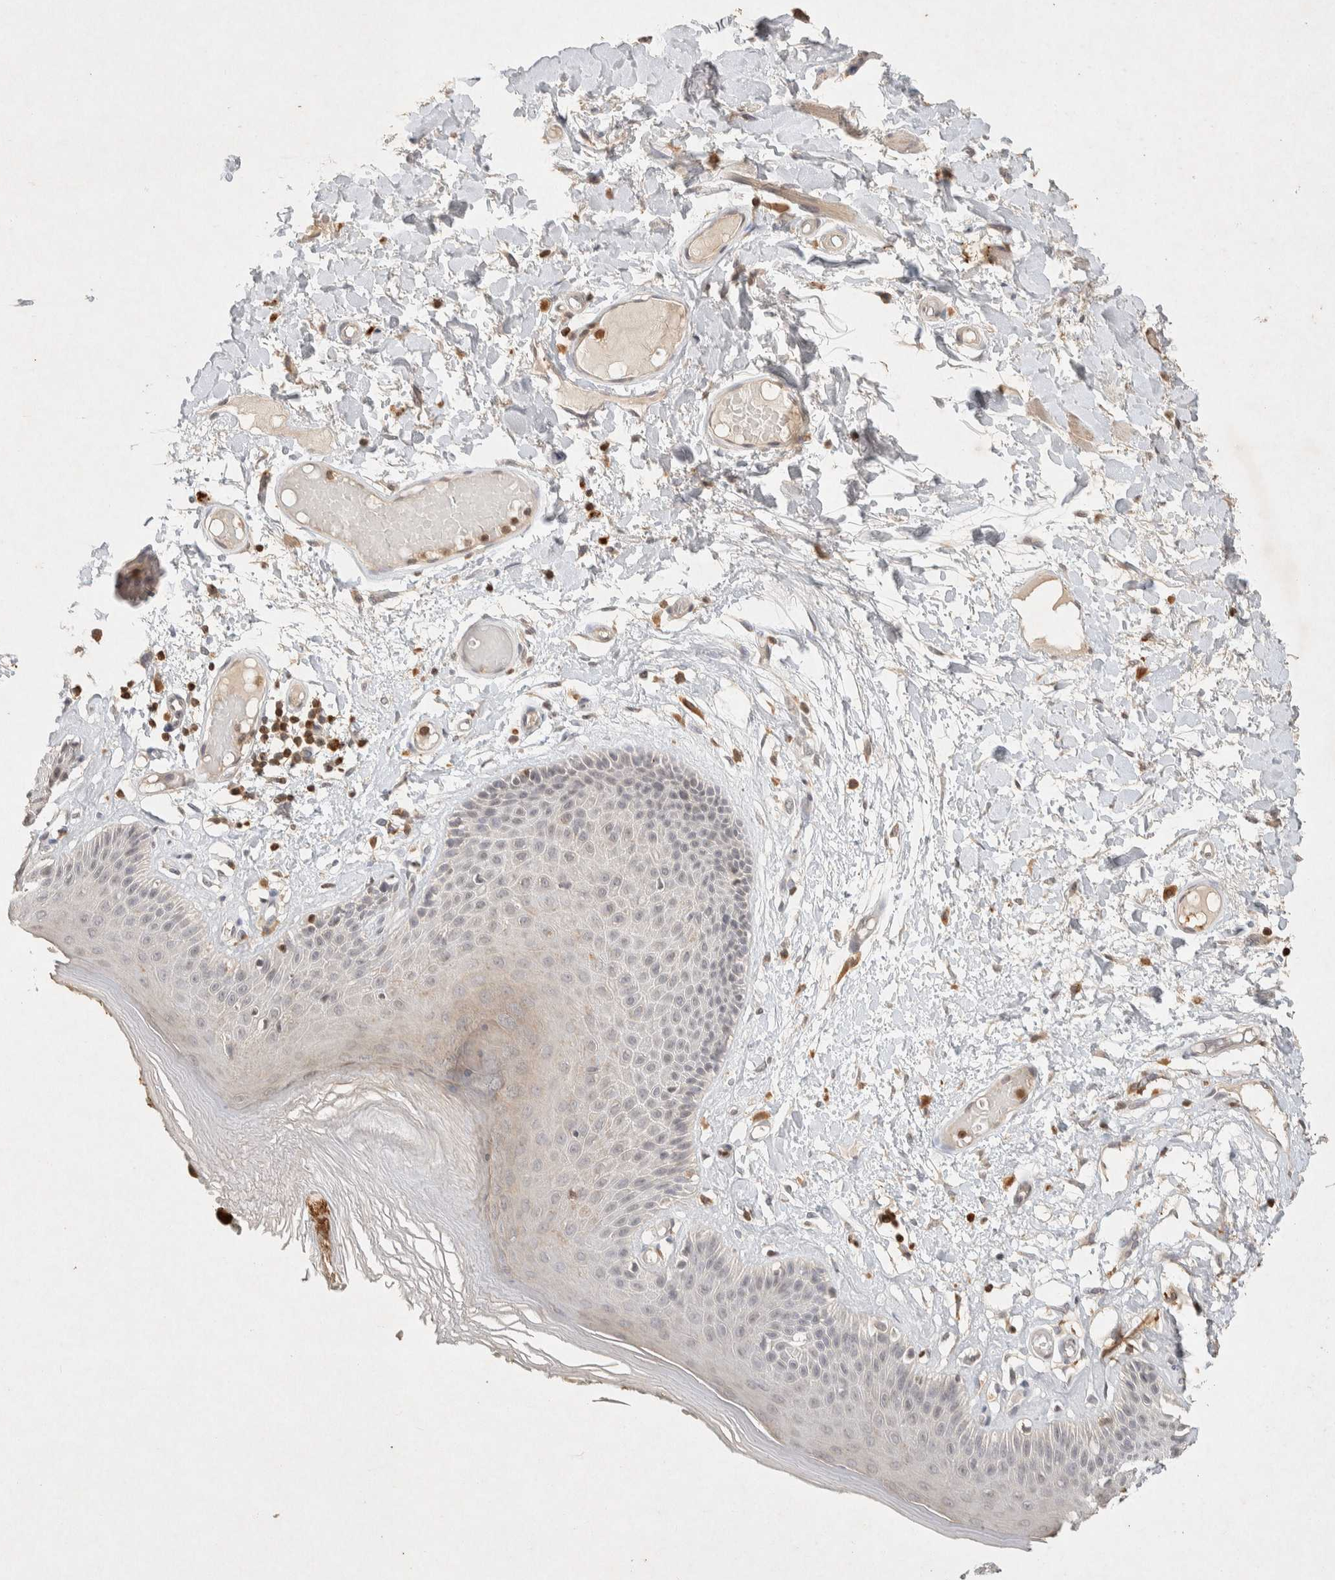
{"staining": {"intensity": "moderate", "quantity": "<25%", "location": "cytoplasmic/membranous"}, "tissue": "skin", "cell_type": "Epidermal cells", "image_type": "normal", "snomed": [{"axis": "morphology", "description": "Normal tissue, NOS"}, {"axis": "topography", "description": "Vulva"}], "caption": "IHC micrograph of unremarkable skin: skin stained using immunohistochemistry (IHC) reveals low levels of moderate protein expression localized specifically in the cytoplasmic/membranous of epidermal cells, appearing as a cytoplasmic/membranous brown color.", "gene": "RAC2", "patient": {"sex": "female", "age": 73}}